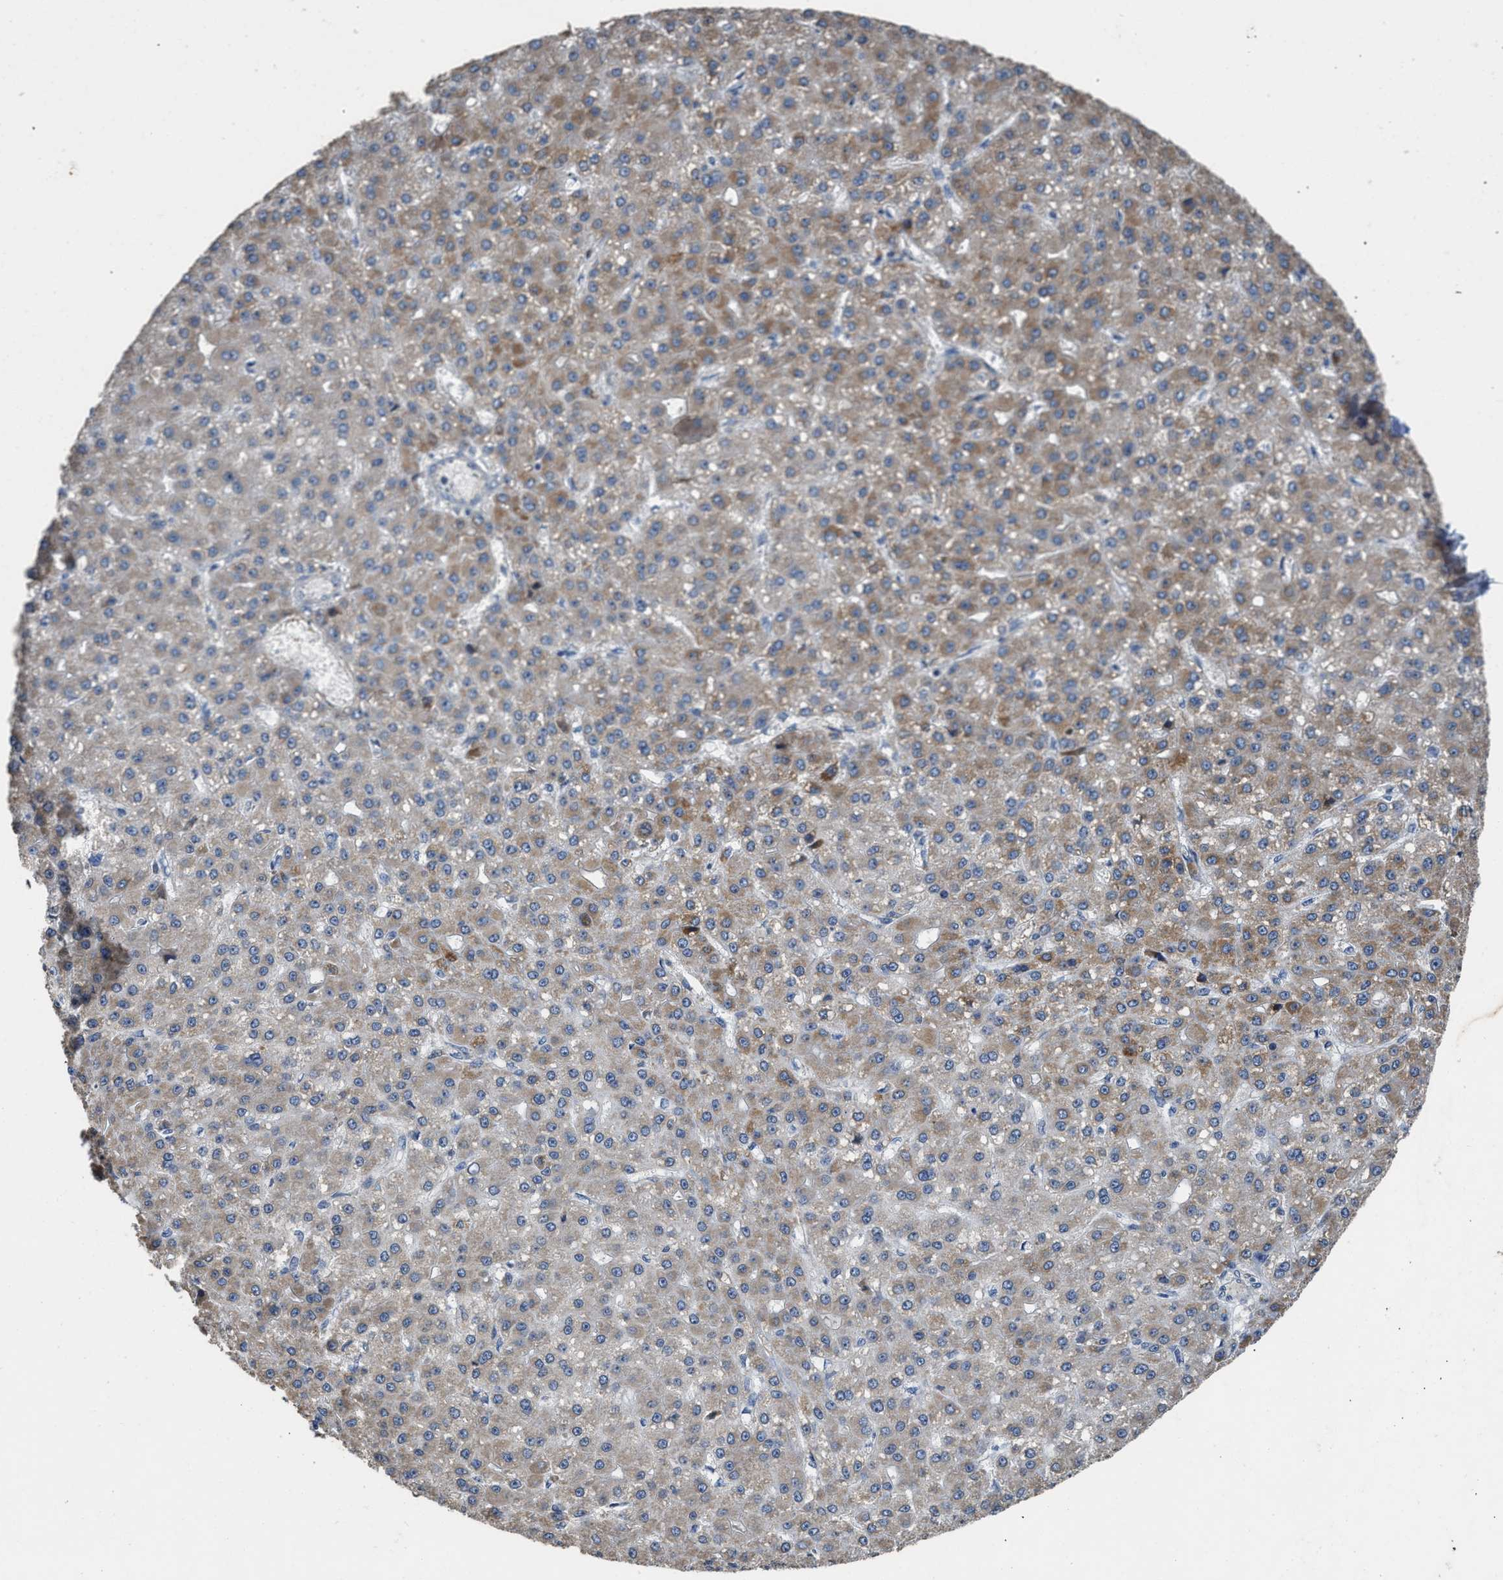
{"staining": {"intensity": "moderate", "quantity": ">75%", "location": "cytoplasmic/membranous"}, "tissue": "liver cancer", "cell_type": "Tumor cells", "image_type": "cancer", "snomed": [{"axis": "morphology", "description": "Carcinoma, Hepatocellular, NOS"}, {"axis": "topography", "description": "Liver"}], "caption": "Protein staining of liver hepatocellular carcinoma tissue shows moderate cytoplasmic/membranous expression in approximately >75% of tumor cells.", "gene": "TMEM150A", "patient": {"sex": "male", "age": 67}}